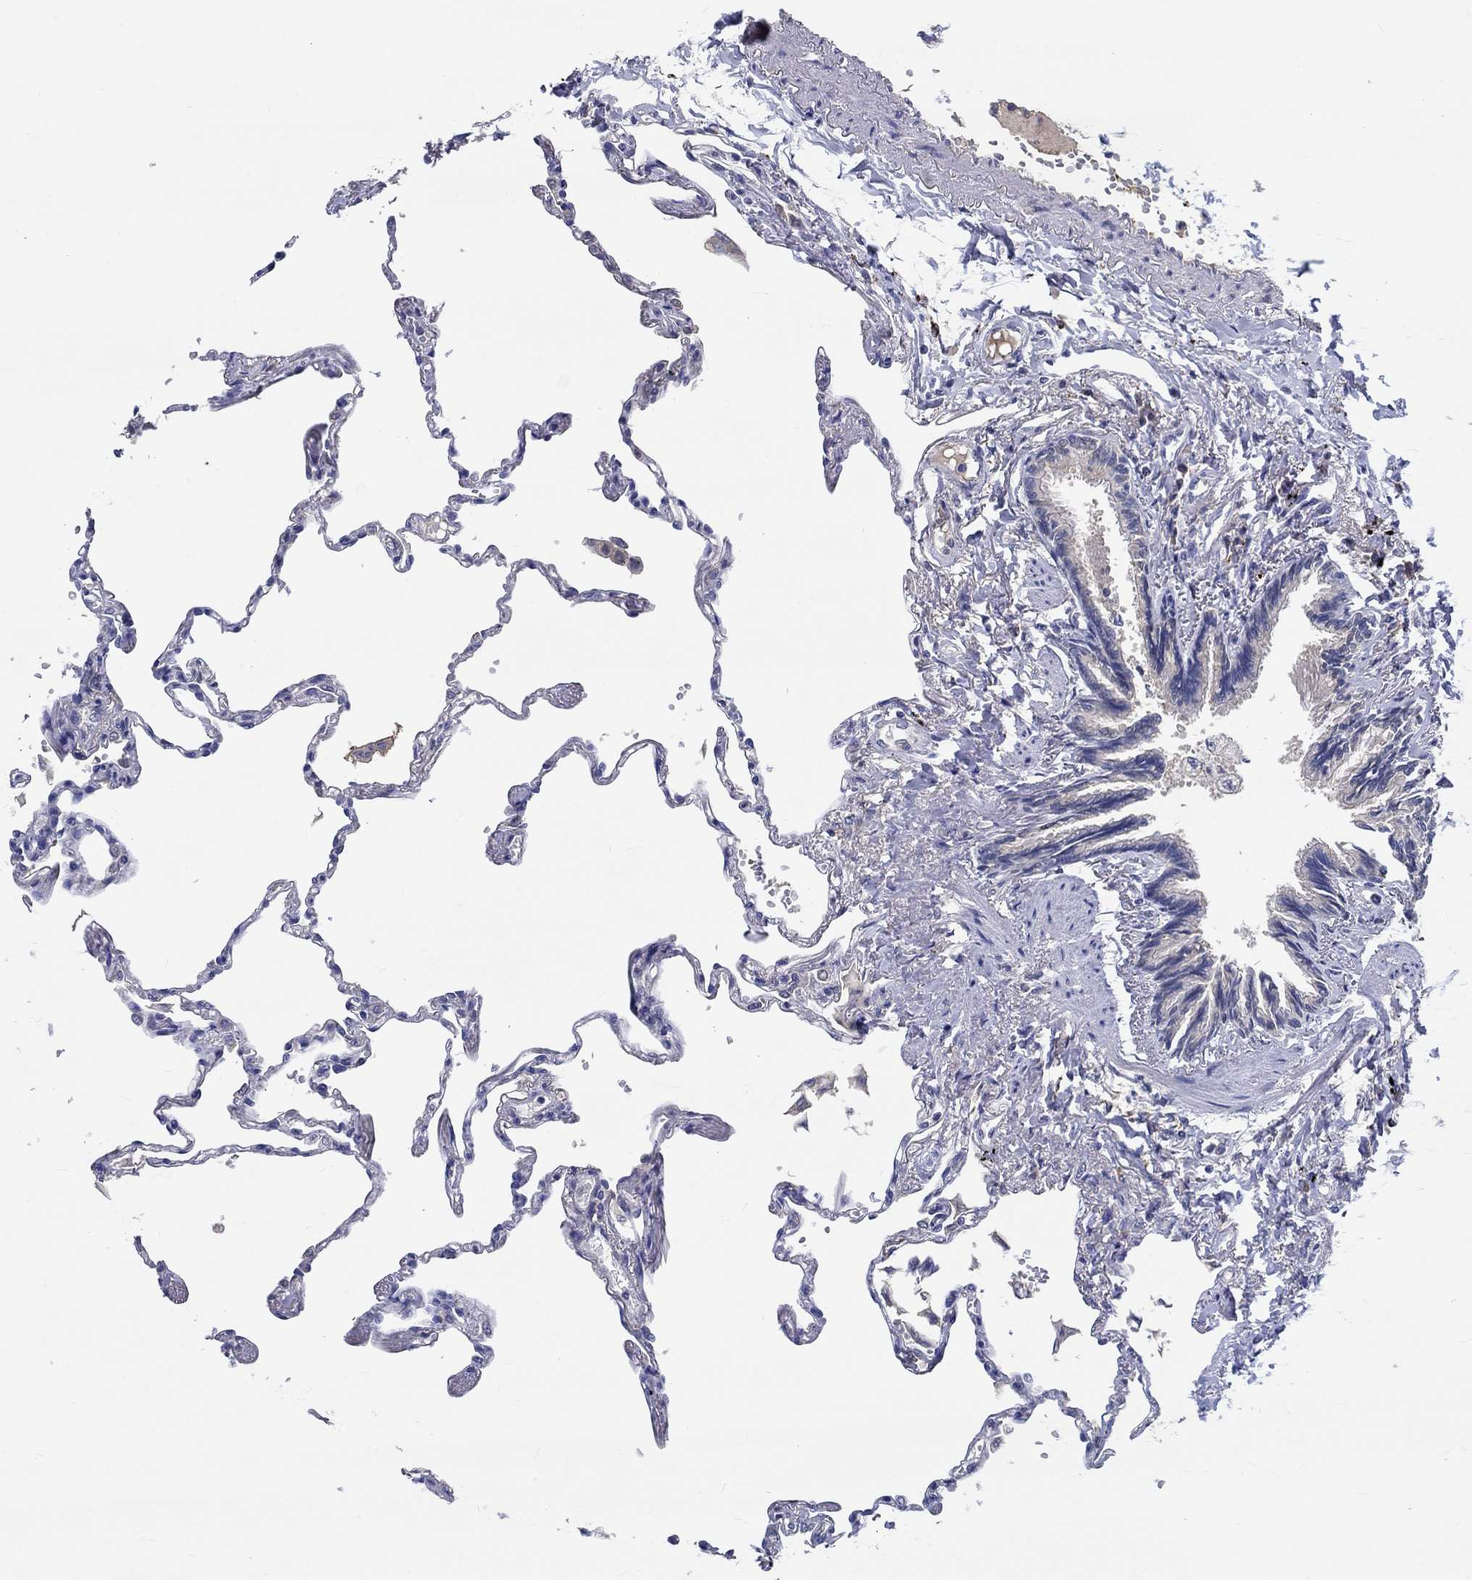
{"staining": {"intensity": "negative", "quantity": "none", "location": "none"}, "tissue": "lung", "cell_type": "Alveolar cells", "image_type": "normal", "snomed": [{"axis": "morphology", "description": "Normal tissue, NOS"}, {"axis": "topography", "description": "Lung"}], "caption": "Photomicrograph shows no protein staining in alveolar cells of benign lung. Brightfield microscopy of immunohistochemistry (IHC) stained with DAB (3,3'-diaminobenzidine) (brown) and hematoxylin (blue), captured at high magnification.", "gene": "CHIT1", "patient": {"sex": "male", "age": 78}}